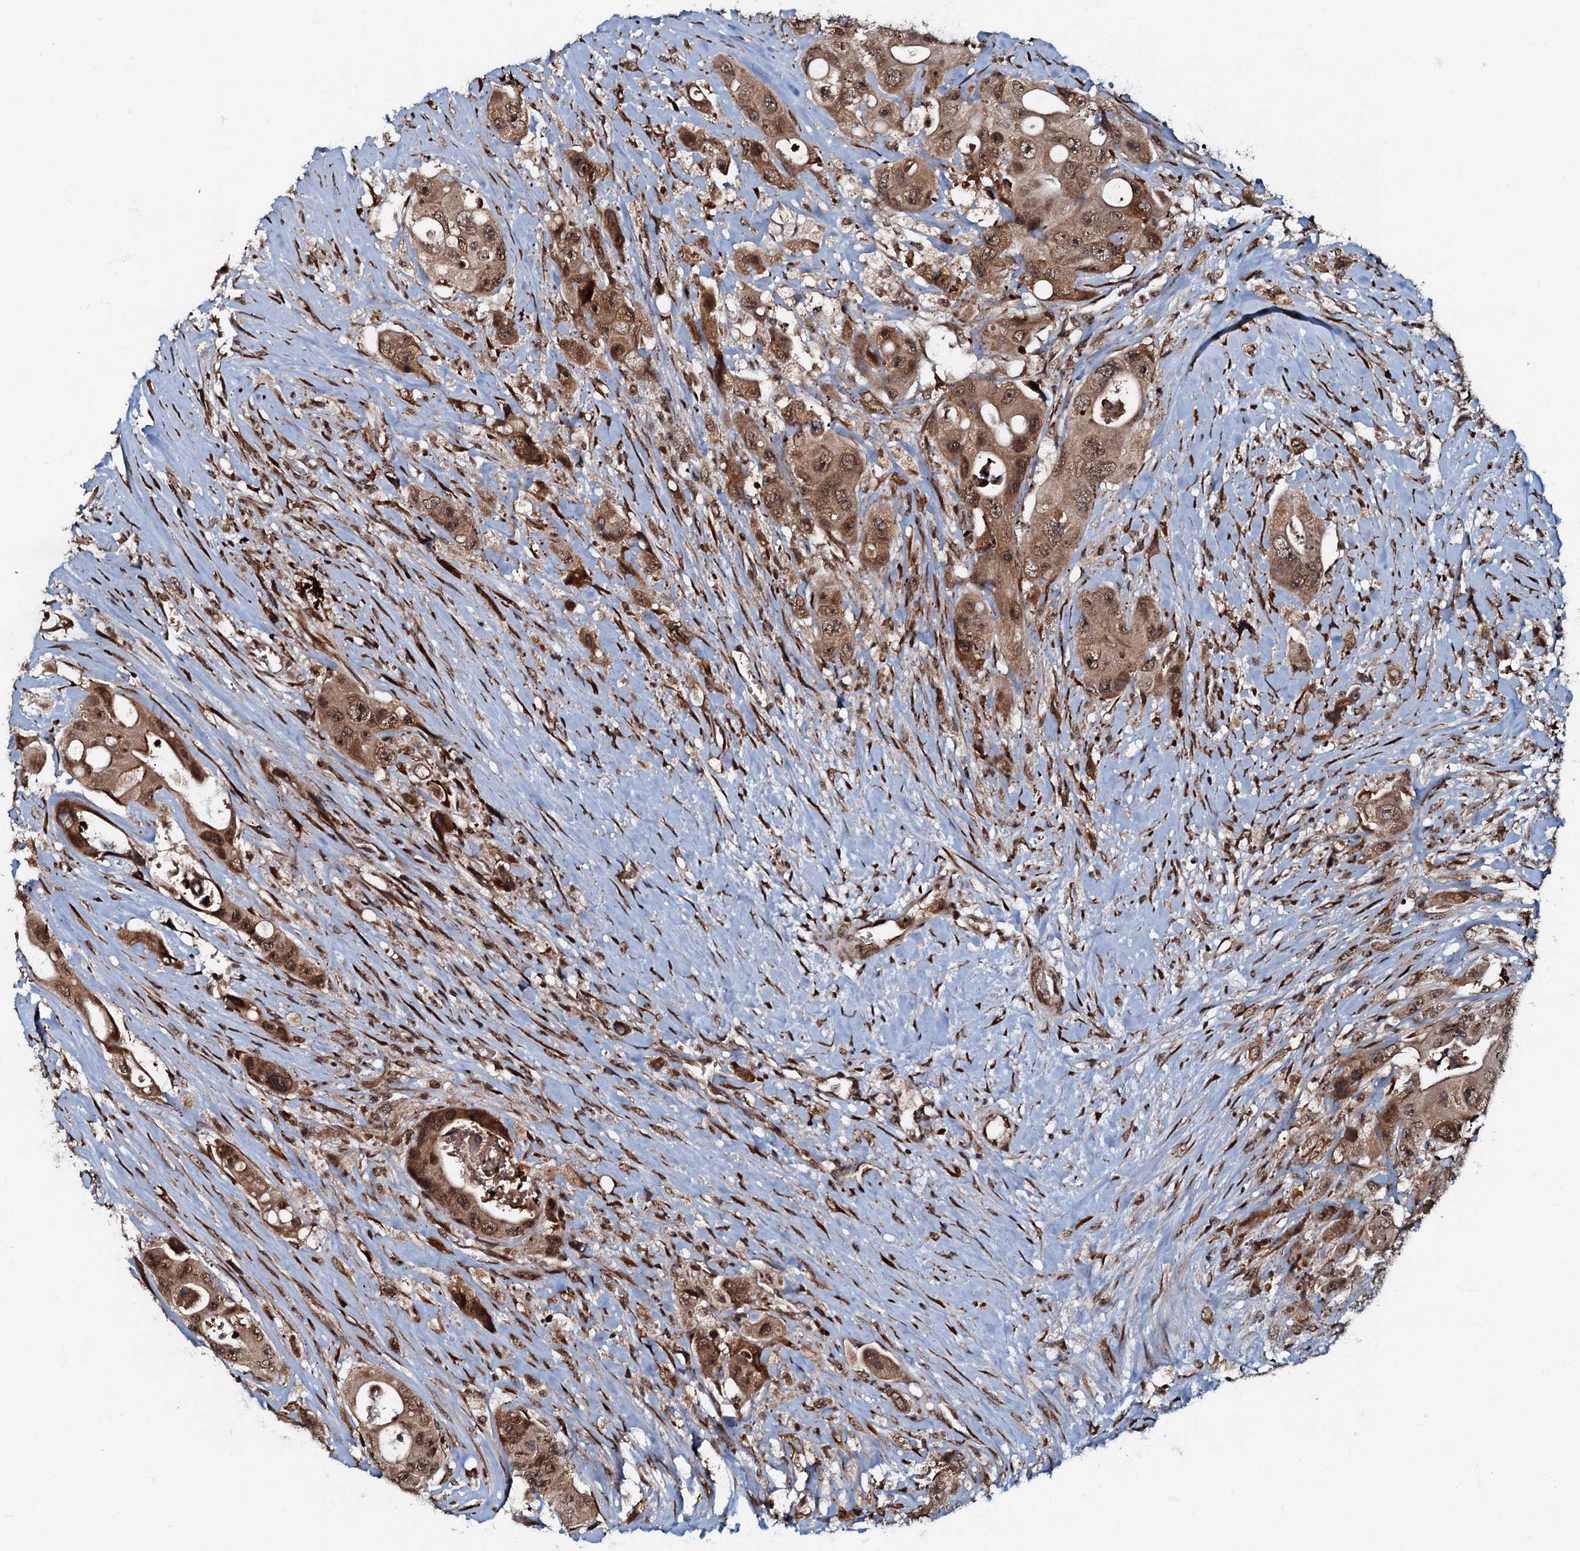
{"staining": {"intensity": "moderate", "quantity": ">75%", "location": "cytoplasmic/membranous,nuclear"}, "tissue": "colorectal cancer", "cell_type": "Tumor cells", "image_type": "cancer", "snomed": [{"axis": "morphology", "description": "Adenocarcinoma, NOS"}, {"axis": "topography", "description": "Colon"}], "caption": "A high-resolution histopathology image shows IHC staining of adenocarcinoma (colorectal), which exhibits moderate cytoplasmic/membranous and nuclear positivity in approximately >75% of tumor cells.", "gene": "C18orf32", "patient": {"sex": "female", "age": 46}}